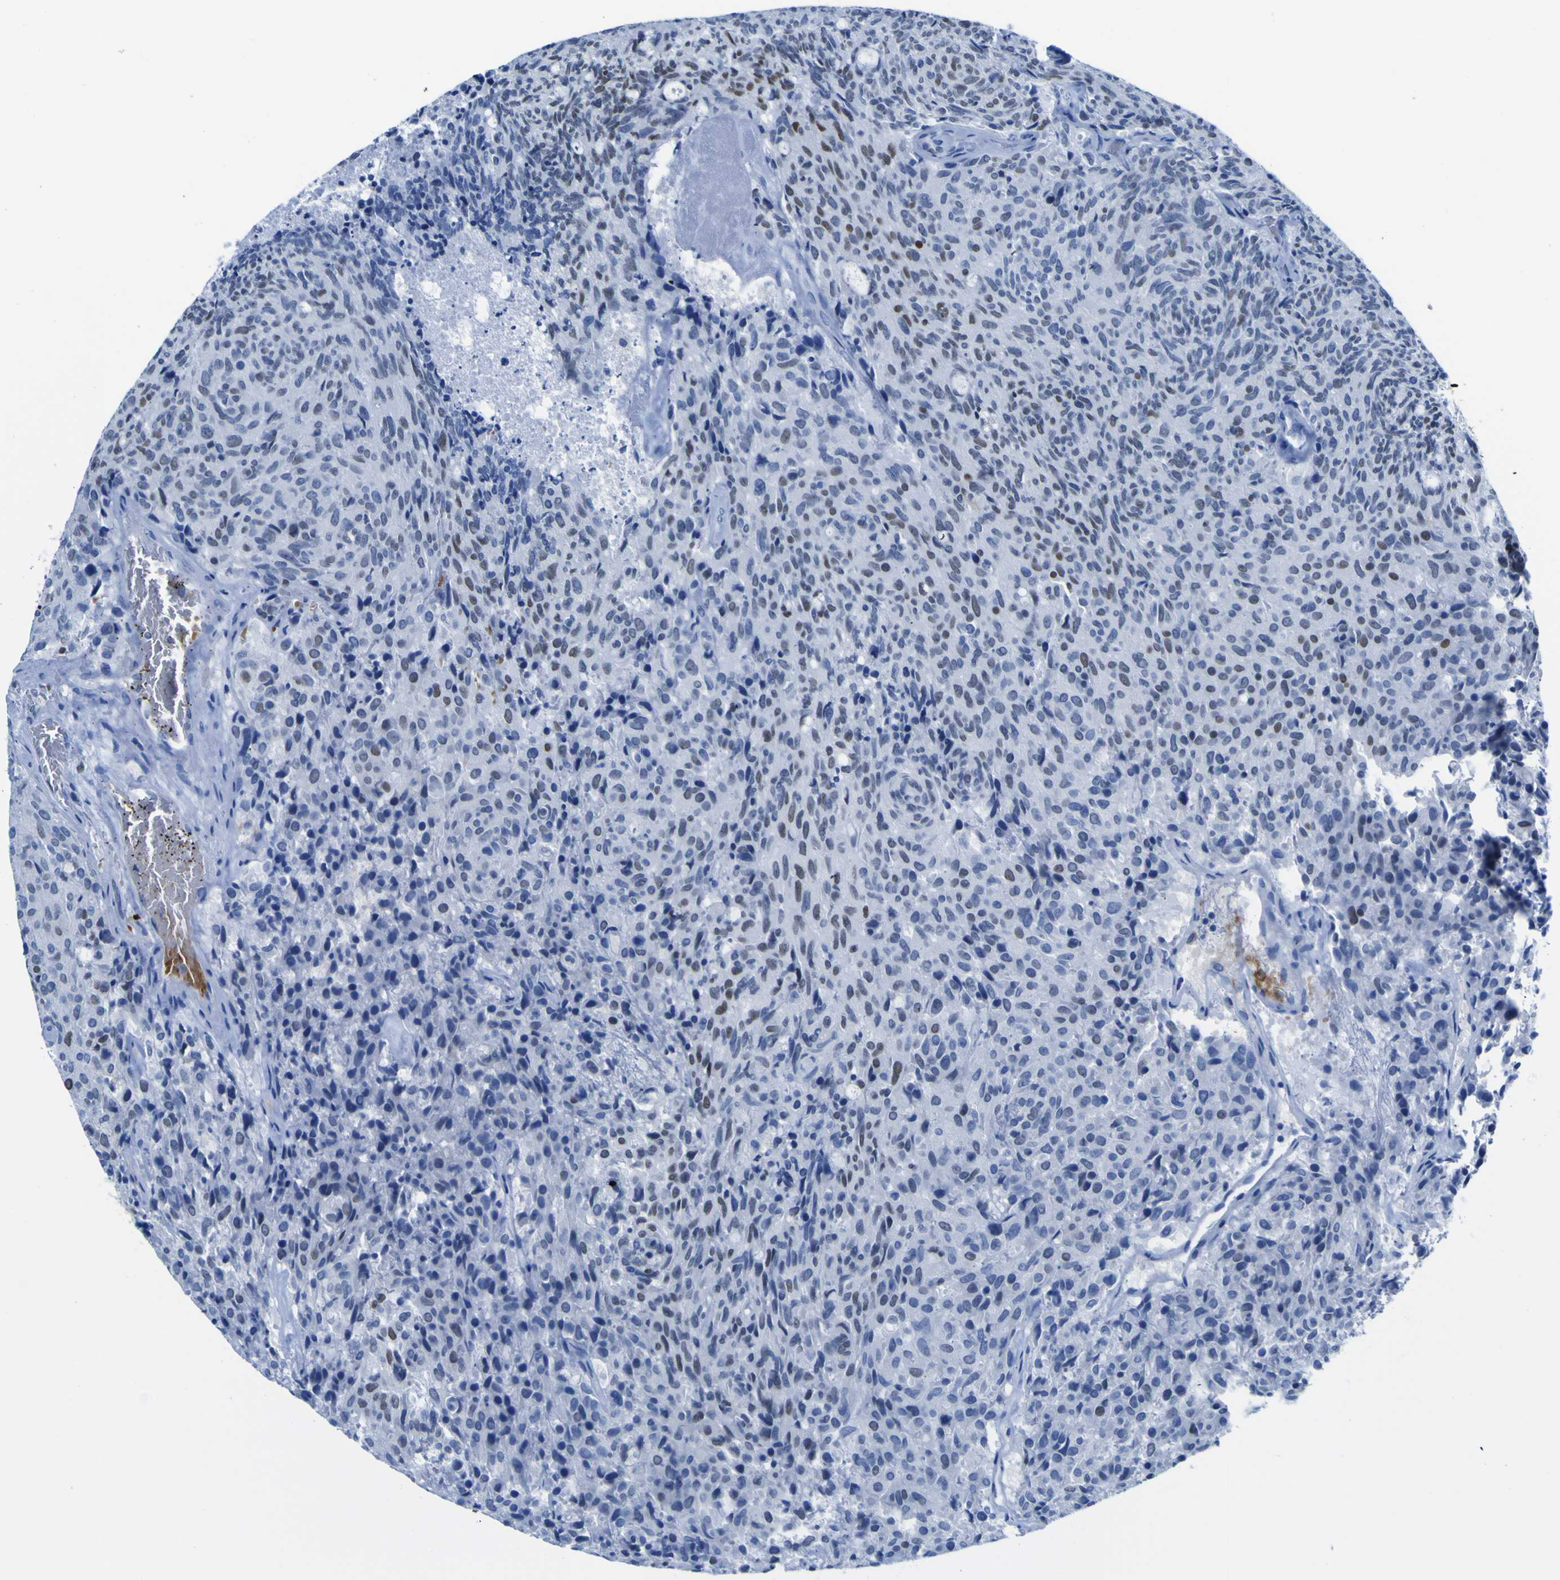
{"staining": {"intensity": "moderate", "quantity": "<25%", "location": "nuclear"}, "tissue": "carcinoid", "cell_type": "Tumor cells", "image_type": "cancer", "snomed": [{"axis": "morphology", "description": "Carcinoid, malignant, NOS"}, {"axis": "topography", "description": "Pancreas"}], "caption": "Immunohistochemical staining of malignant carcinoid exhibits low levels of moderate nuclear staining in approximately <25% of tumor cells. The staining is performed using DAB brown chromogen to label protein expression. The nuclei are counter-stained blue using hematoxylin.", "gene": "DACH1", "patient": {"sex": "female", "age": 54}}